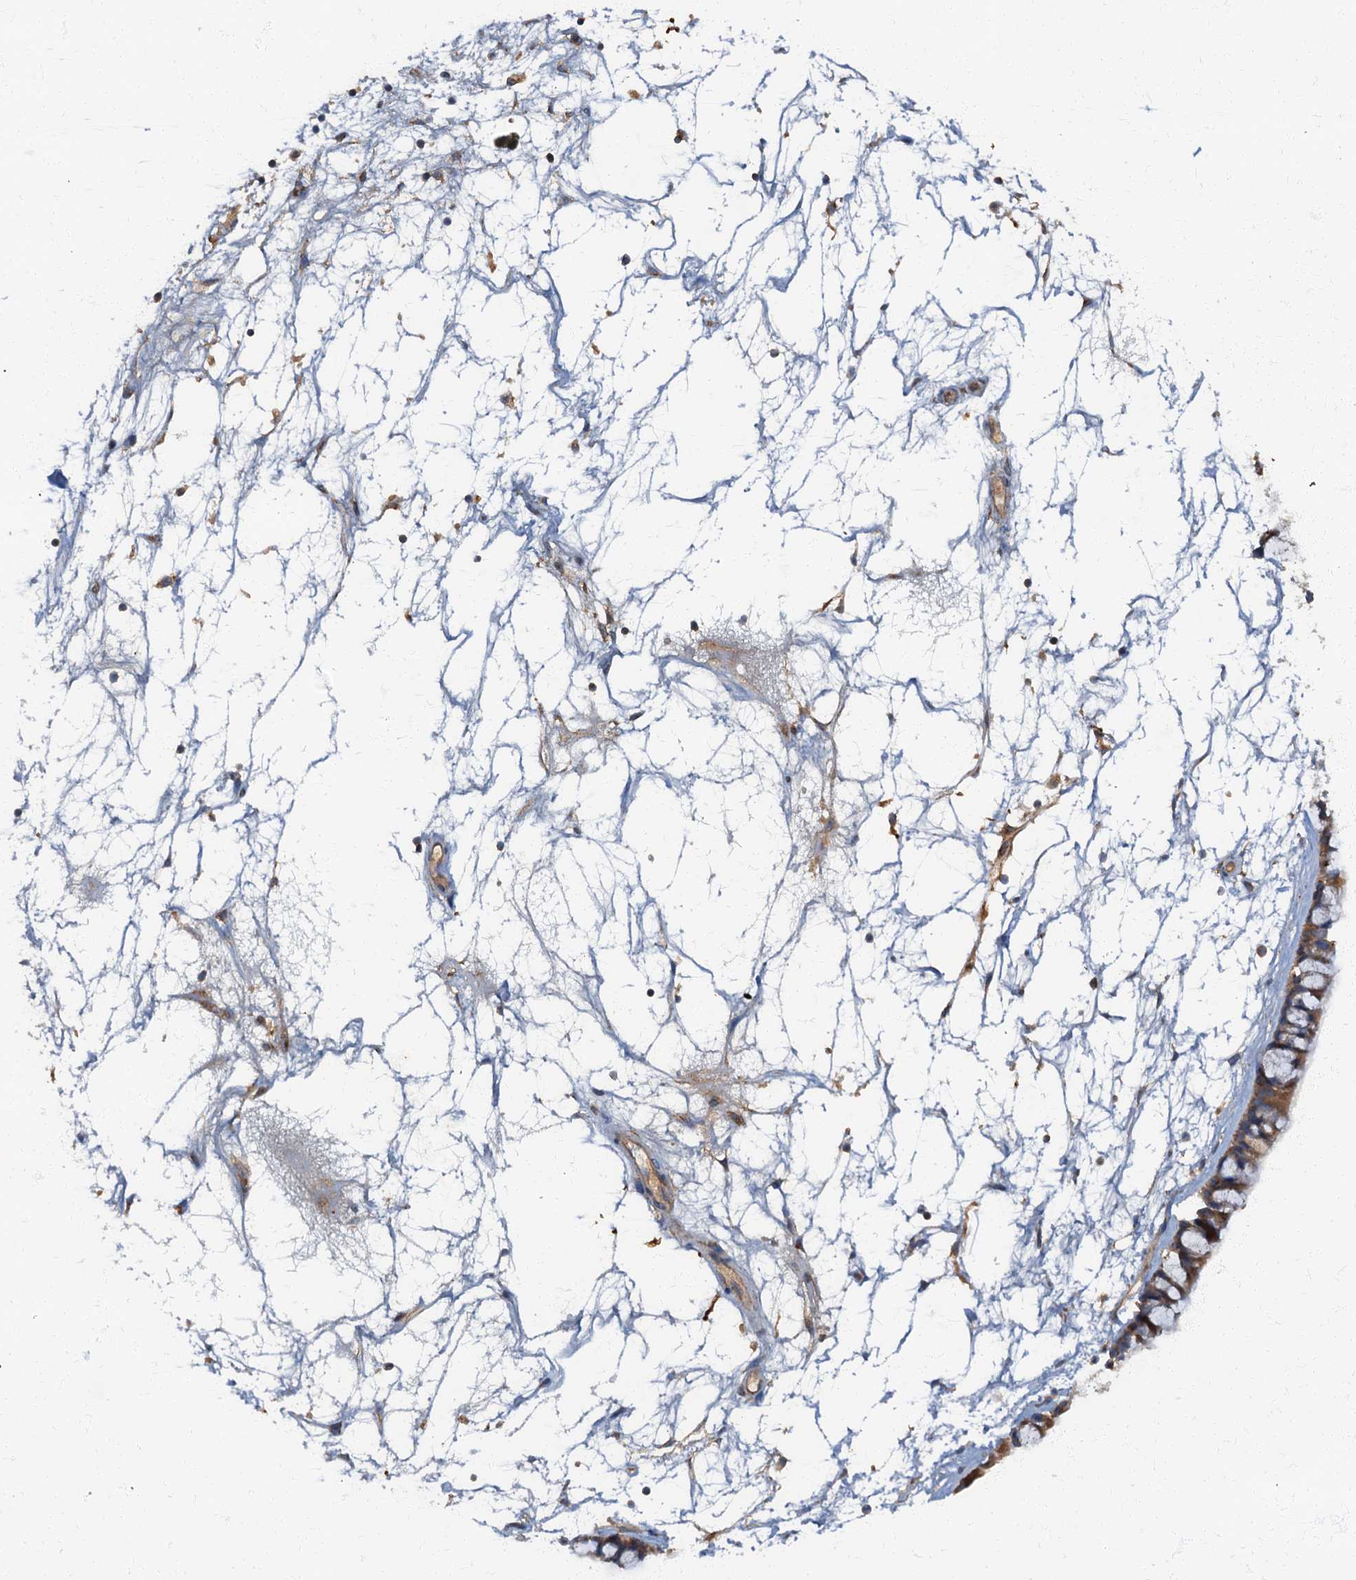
{"staining": {"intensity": "moderate", "quantity": ">75%", "location": "cytoplasmic/membranous"}, "tissue": "nasopharynx", "cell_type": "Respiratory epithelial cells", "image_type": "normal", "snomed": [{"axis": "morphology", "description": "Normal tissue, NOS"}, {"axis": "topography", "description": "Nasopharynx"}], "caption": "Immunohistochemical staining of normal human nasopharynx displays medium levels of moderate cytoplasmic/membranous staining in approximately >75% of respiratory epithelial cells. The protein is stained brown, and the nuclei are stained in blue (DAB (3,3'-diaminobenzidine) IHC with brightfield microscopy, high magnification).", "gene": "ARL11", "patient": {"sex": "male", "age": 64}}